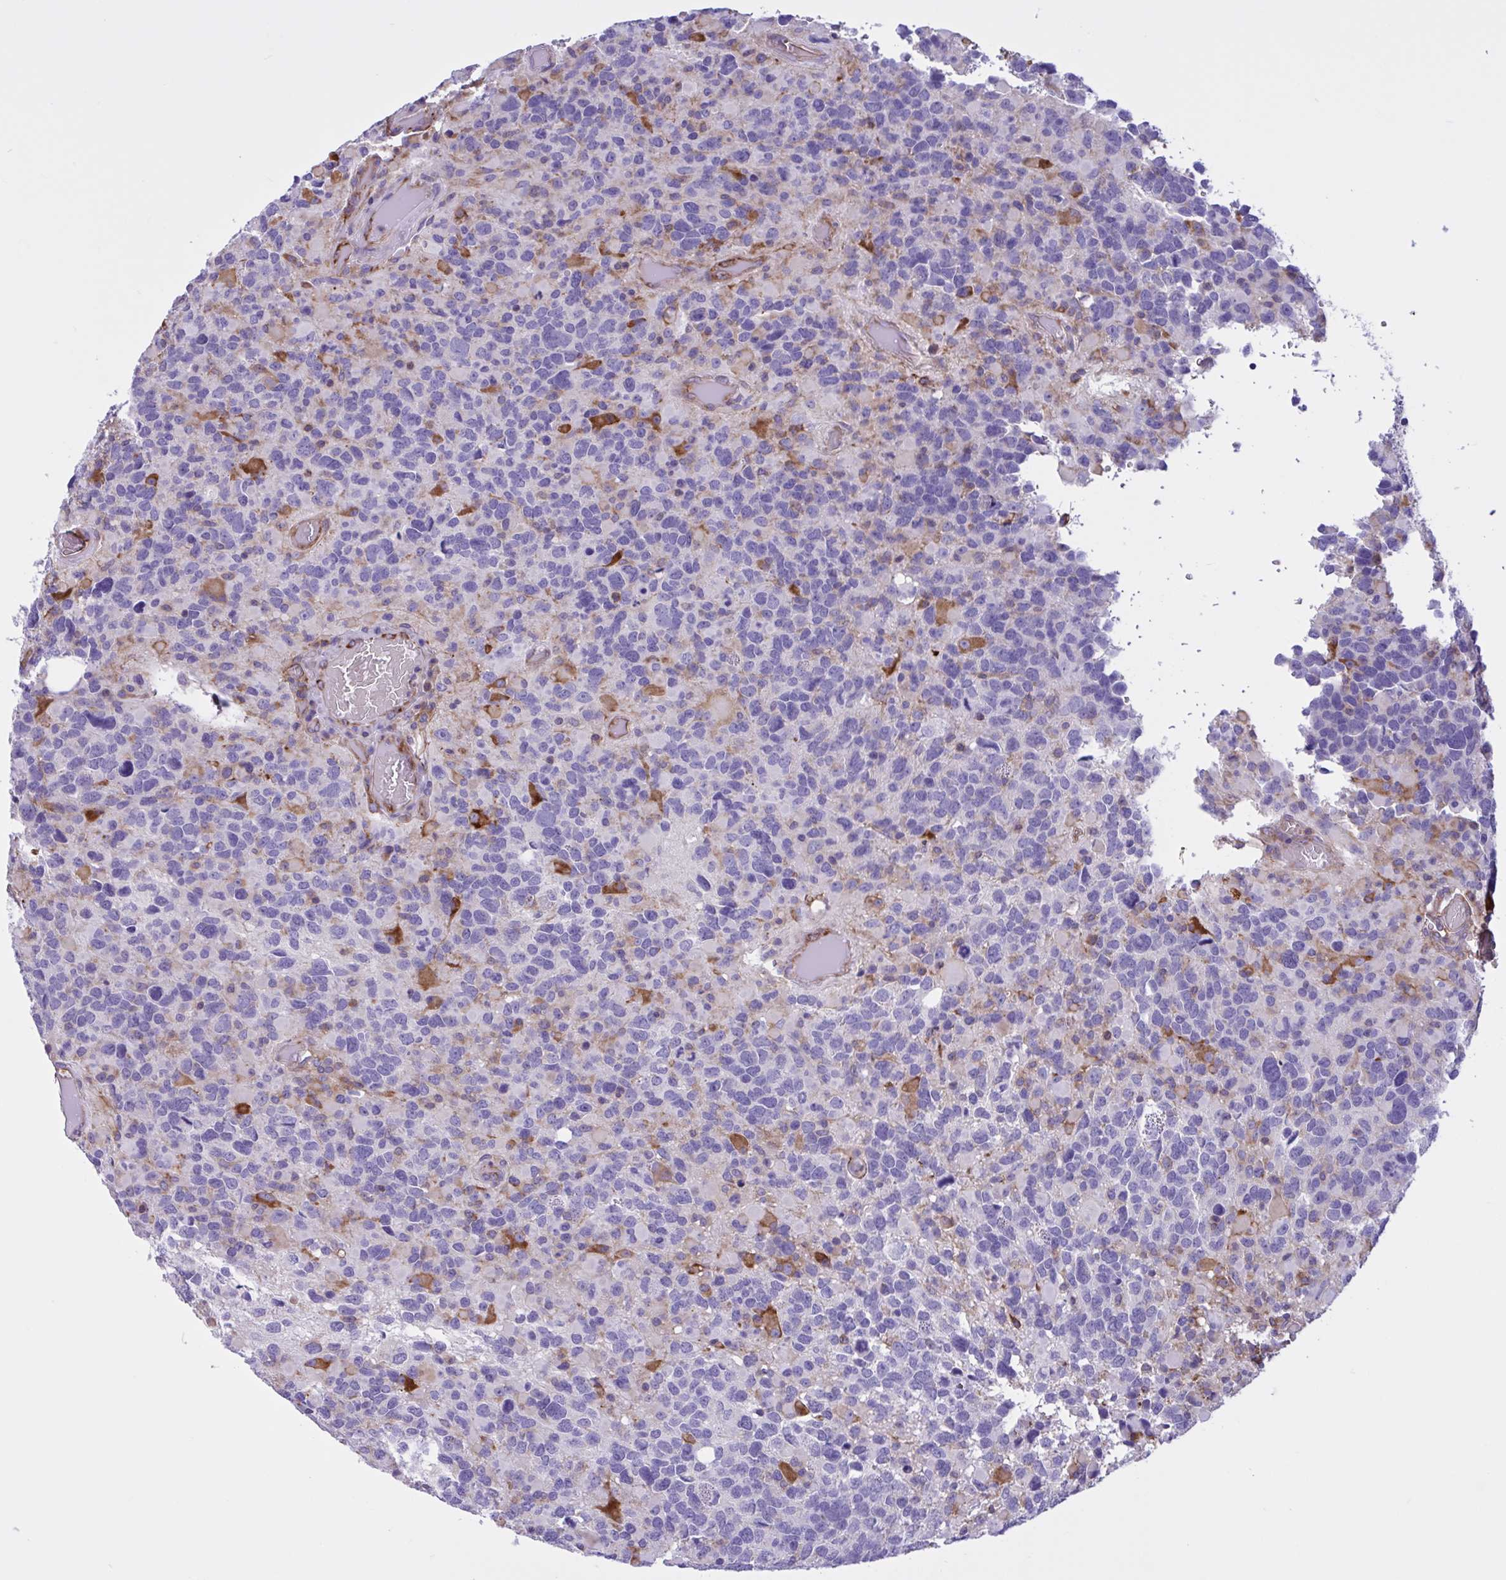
{"staining": {"intensity": "strong", "quantity": "<25%", "location": "cytoplasmic/membranous"}, "tissue": "glioma", "cell_type": "Tumor cells", "image_type": "cancer", "snomed": [{"axis": "morphology", "description": "Glioma, malignant, High grade"}, {"axis": "topography", "description": "Brain"}], "caption": "Immunohistochemistry of human malignant glioma (high-grade) shows medium levels of strong cytoplasmic/membranous expression in approximately <25% of tumor cells. (IHC, brightfield microscopy, high magnification).", "gene": "OR51M1", "patient": {"sex": "female", "age": 40}}